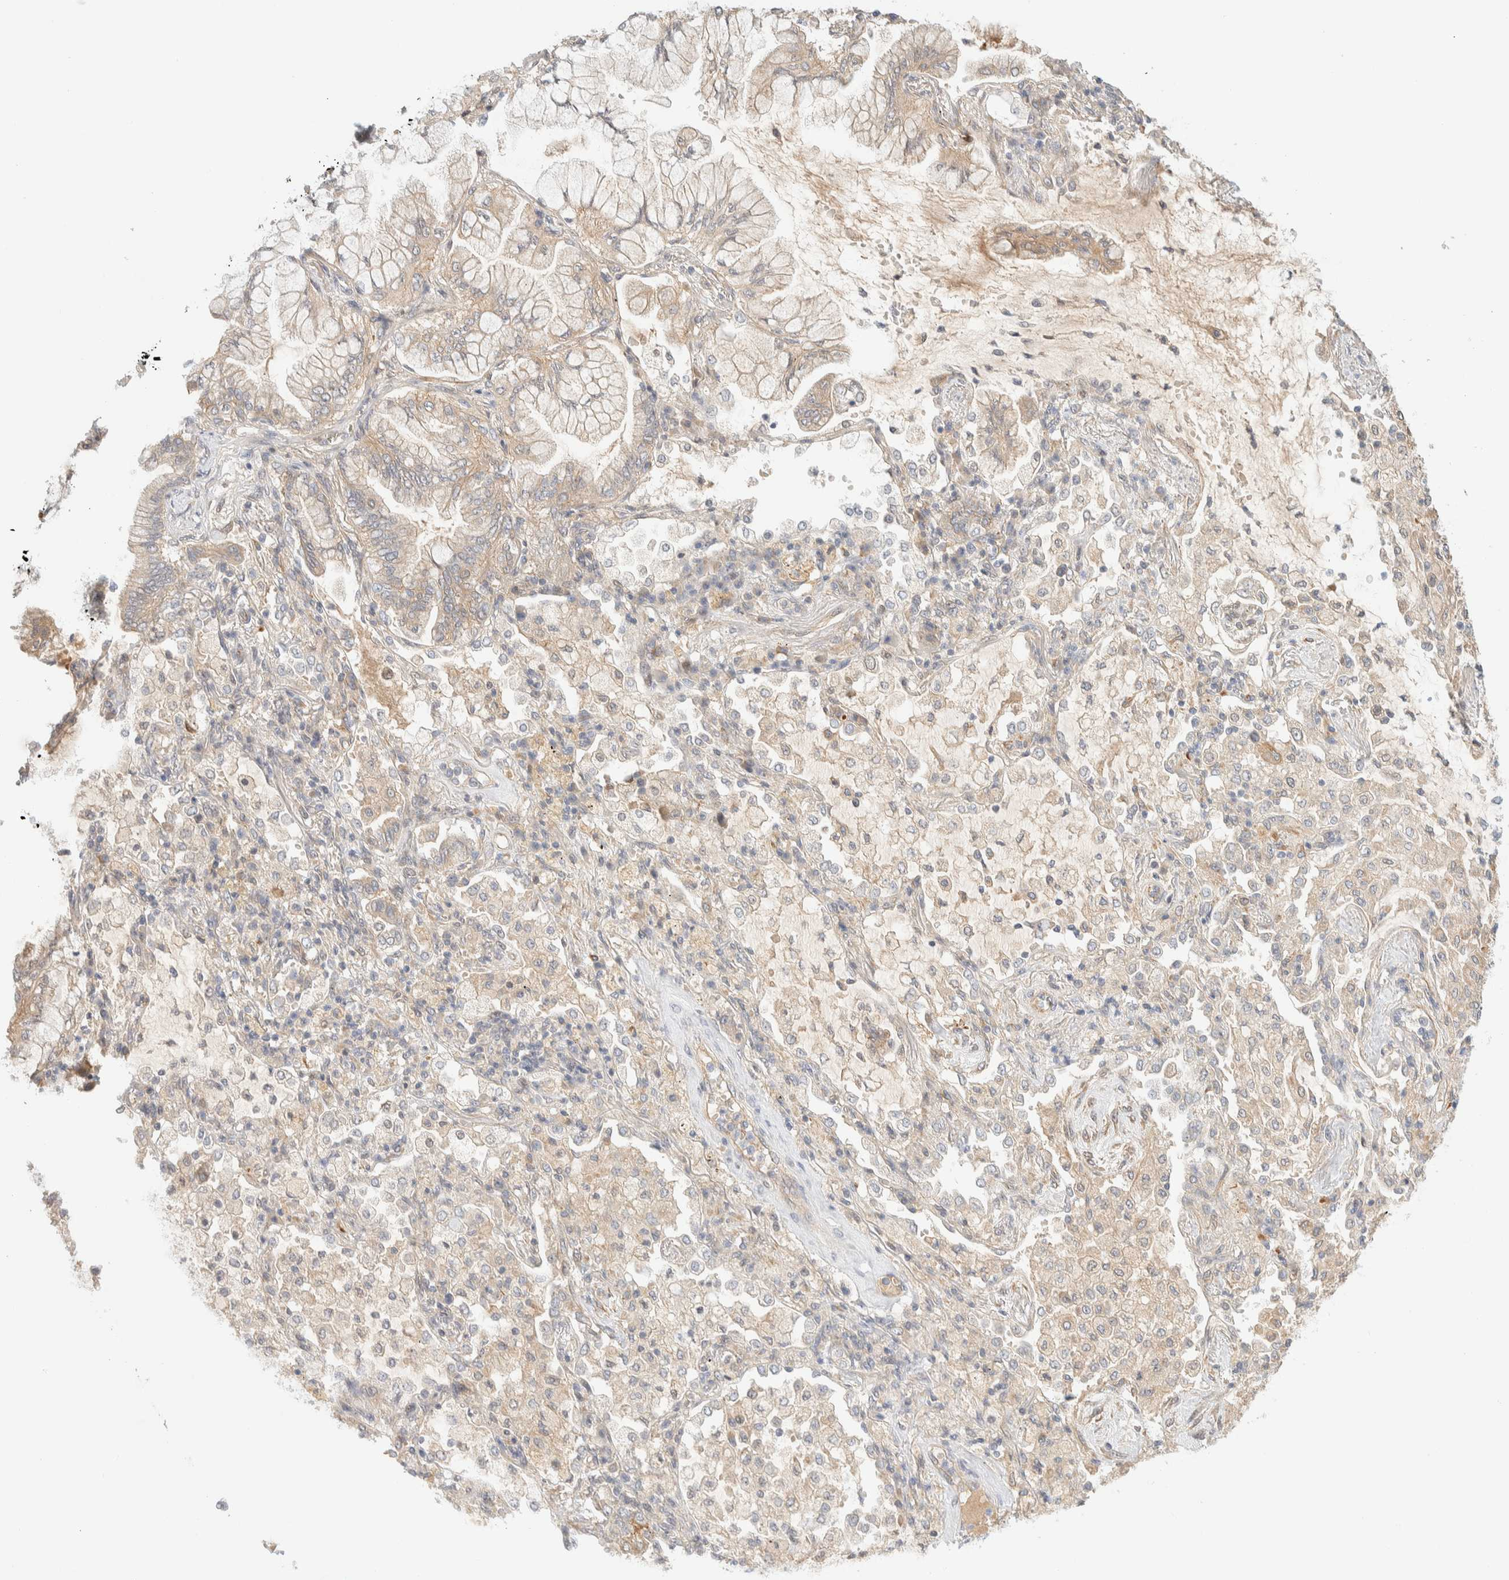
{"staining": {"intensity": "moderate", "quantity": ">75%", "location": "cytoplasmic/membranous"}, "tissue": "lung cancer", "cell_type": "Tumor cells", "image_type": "cancer", "snomed": [{"axis": "morphology", "description": "Adenocarcinoma, NOS"}, {"axis": "topography", "description": "Lung"}], "caption": "DAB (3,3'-diaminobenzidine) immunohistochemical staining of lung cancer exhibits moderate cytoplasmic/membranous protein positivity in about >75% of tumor cells.", "gene": "FAT1", "patient": {"sex": "female", "age": 70}}